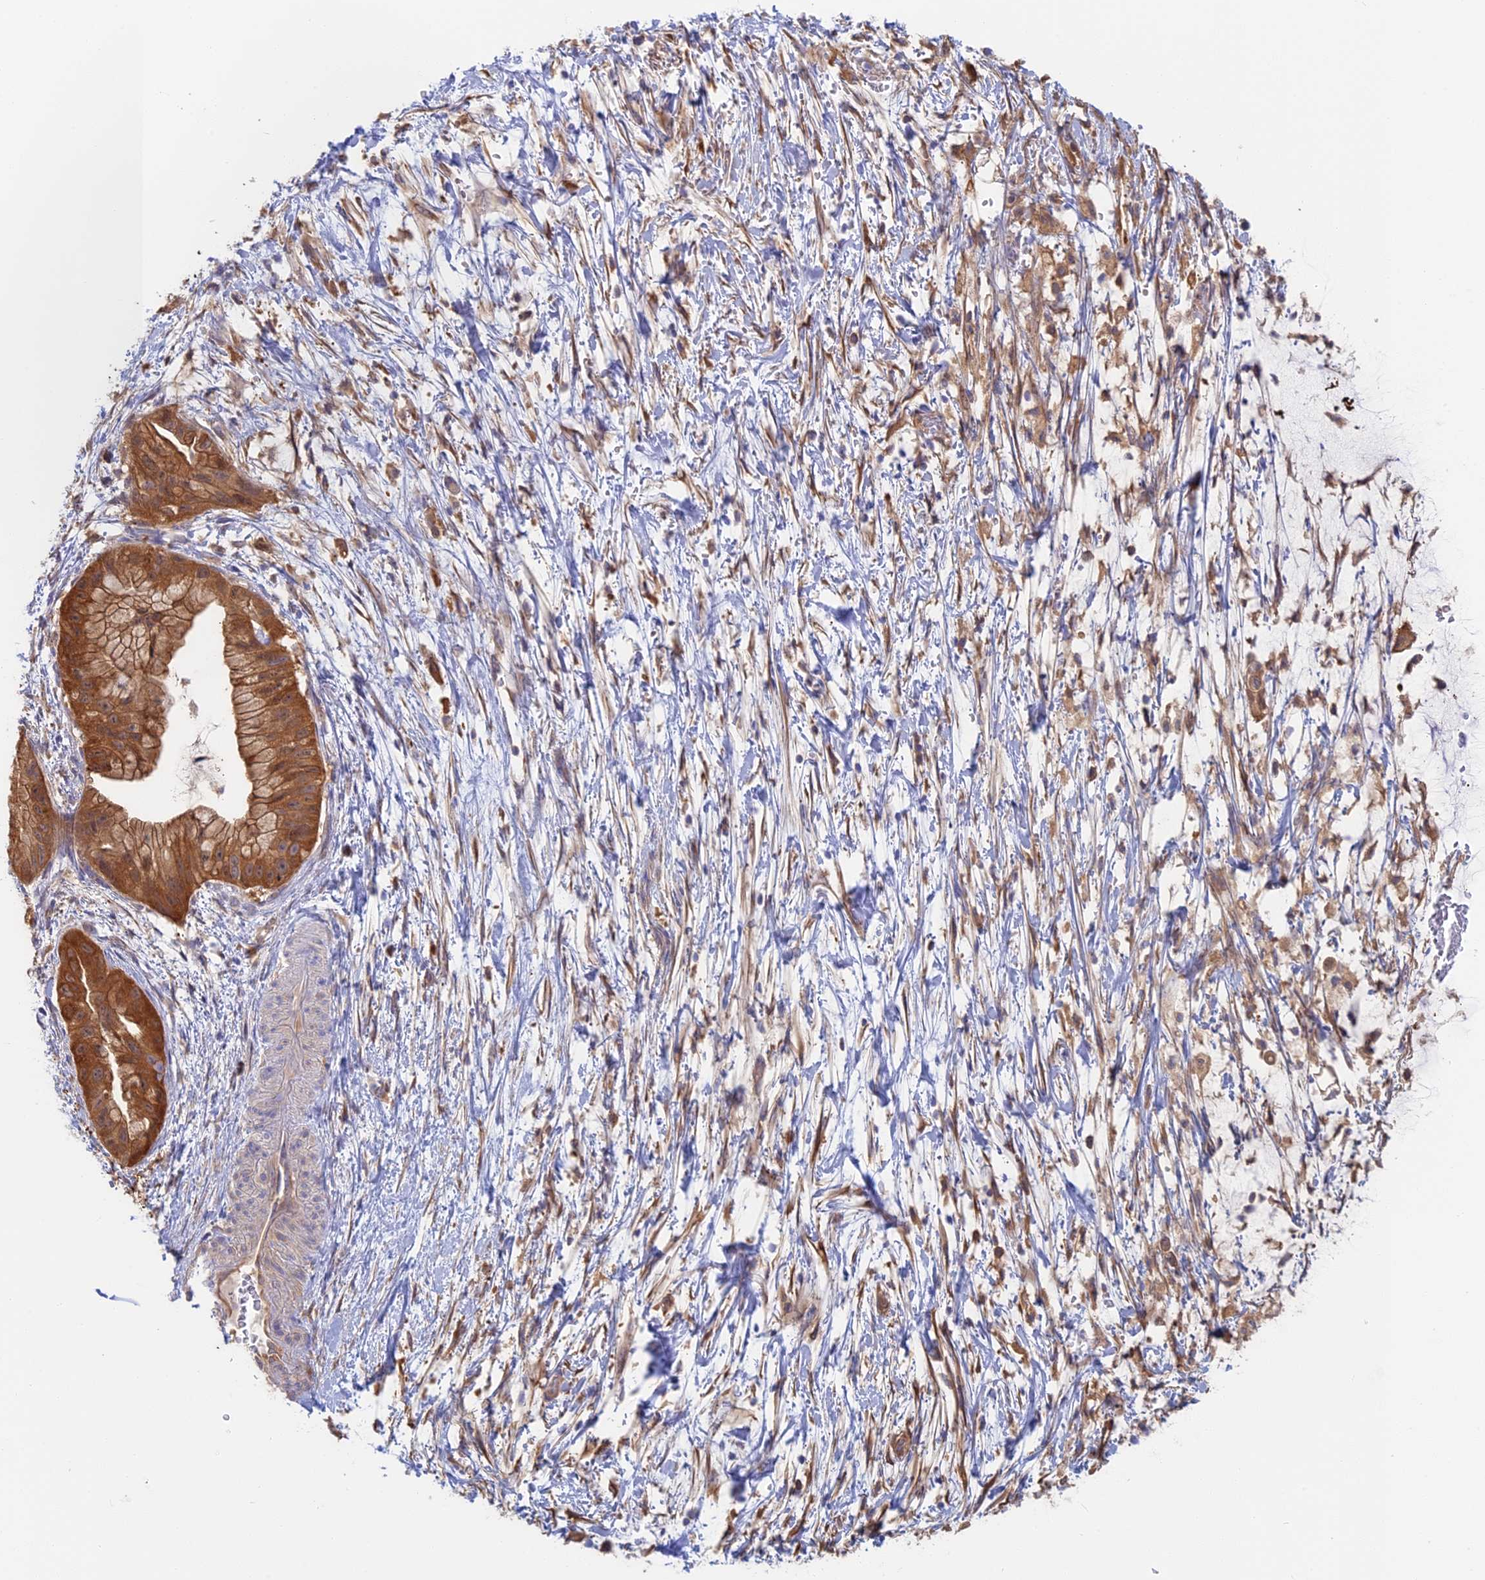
{"staining": {"intensity": "moderate", "quantity": ">75%", "location": "cytoplasmic/membranous"}, "tissue": "pancreatic cancer", "cell_type": "Tumor cells", "image_type": "cancer", "snomed": [{"axis": "morphology", "description": "Adenocarcinoma, NOS"}, {"axis": "topography", "description": "Pancreas"}], "caption": "Adenocarcinoma (pancreatic) stained for a protein displays moderate cytoplasmic/membranous positivity in tumor cells.", "gene": "SYNDIG1L", "patient": {"sex": "male", "age": 48}}